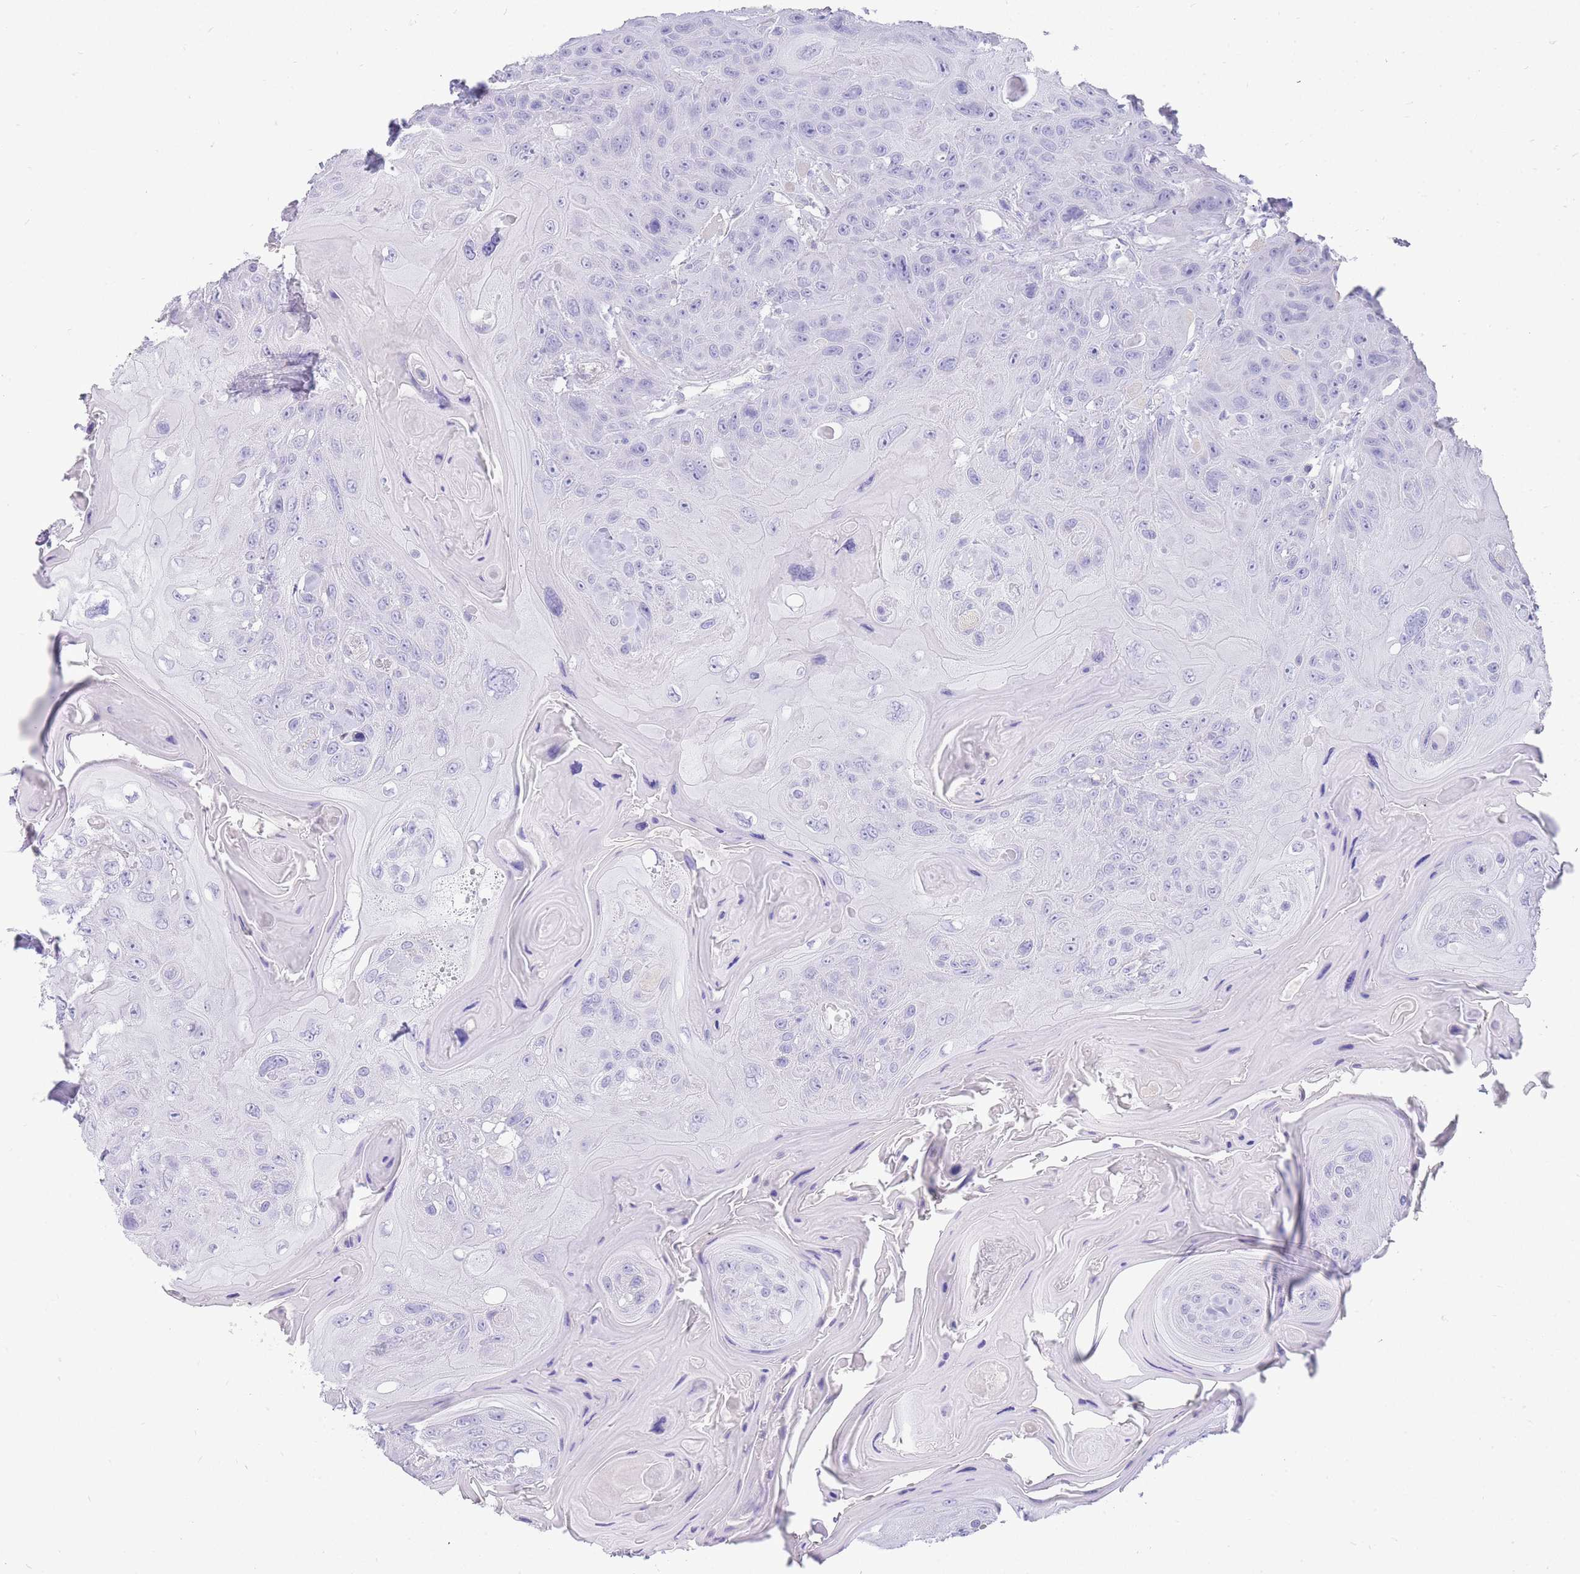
{"staining": {"intensity": "negative", "quantity": "none", "location": "none"}, "tissue": "head and neck cancer", "cell_type": "Tumor cells", "image_type": "cancer", "snomed": [{"axis": "morphology", "description": "Squamous cell carcinoma, NOS"}, {"axis": "topography", "description": "Head-Neck"}], "caption": "Micrograph shows no protein expression in tumor cells of head and neck squamous cell carcinoma tissue.", "gene": "UPK1A", "patient": {"sex": "female", "age": 59}}